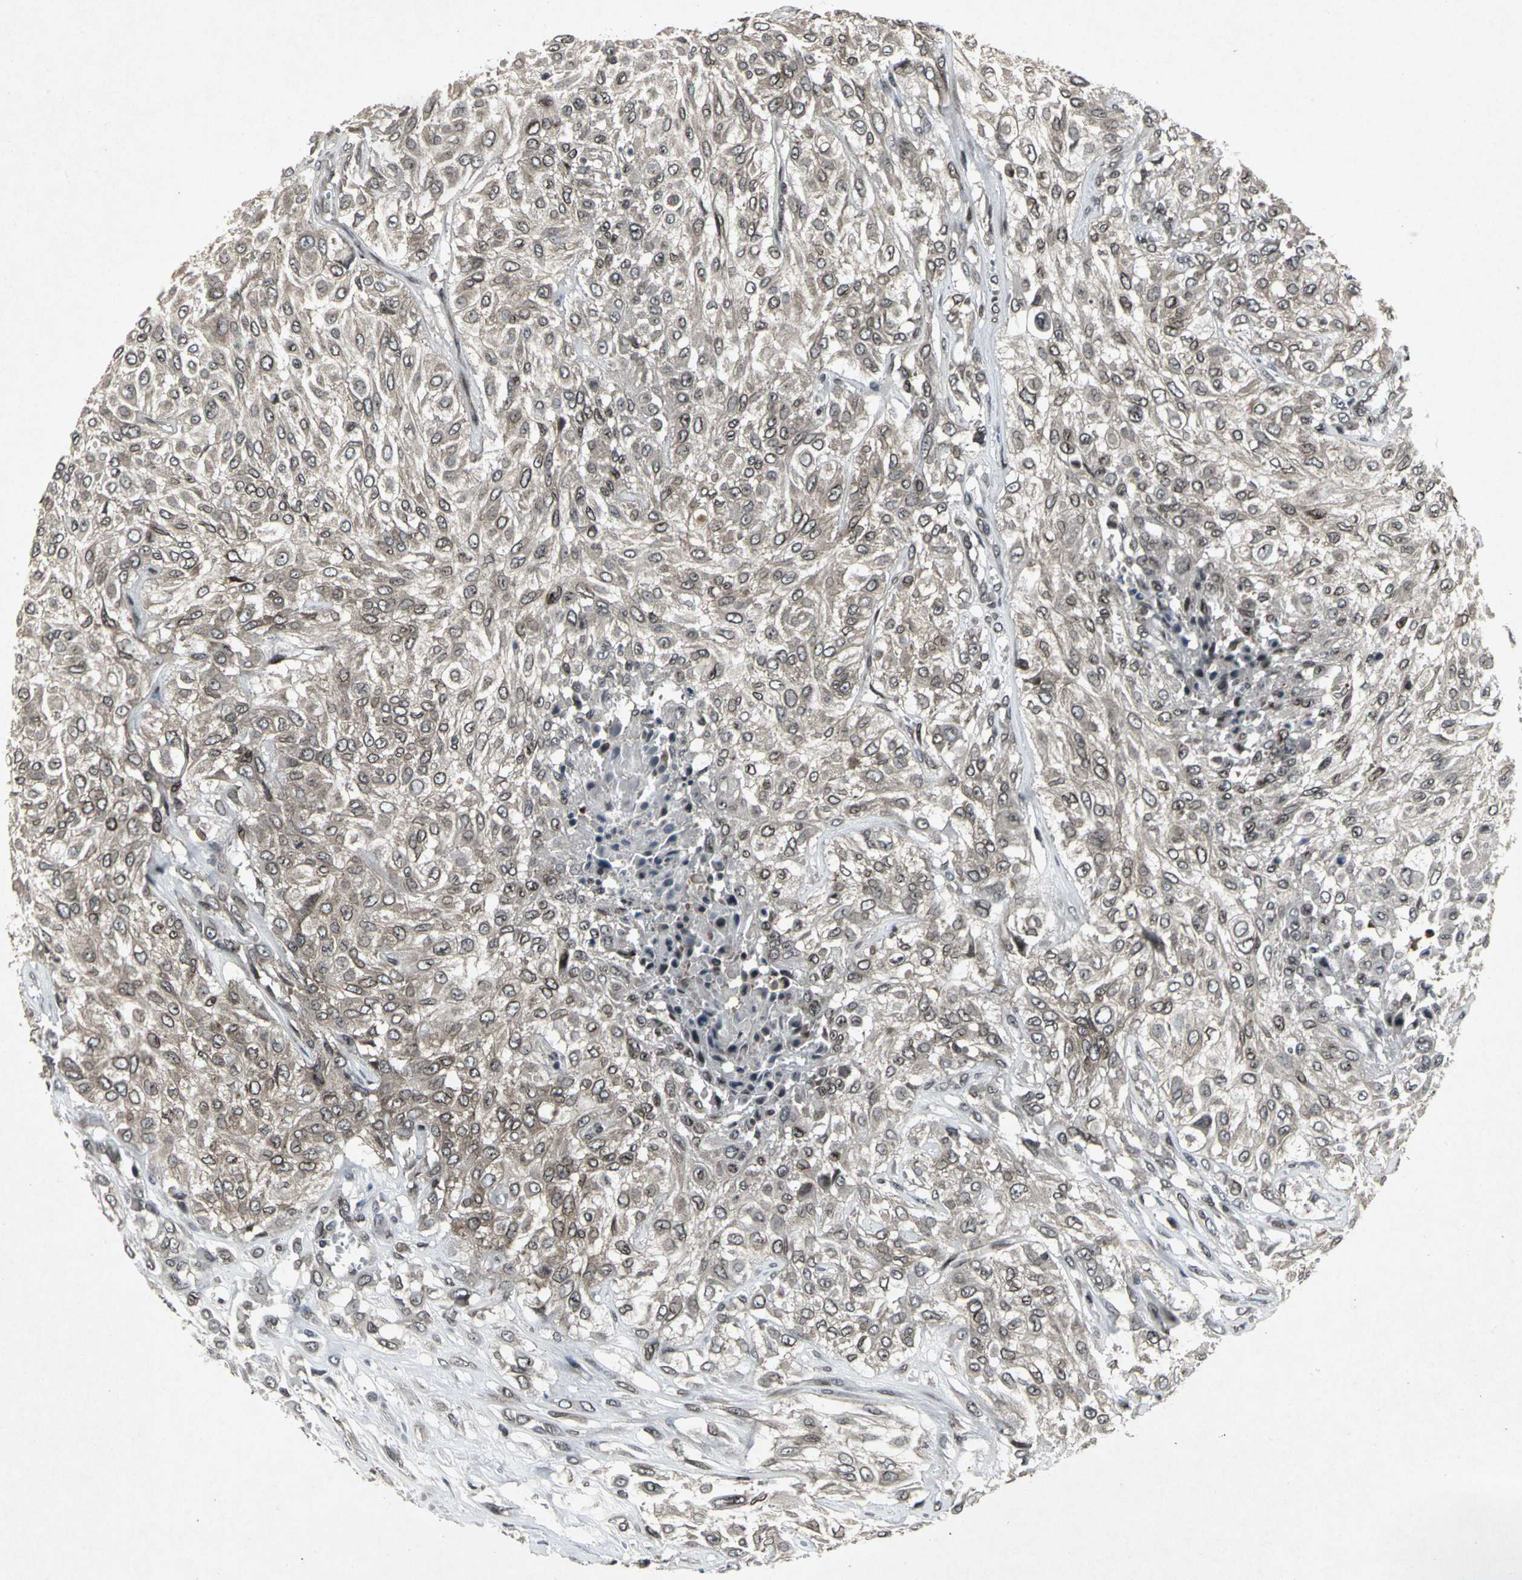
{"staining": {"intensity": "moderate", "quantity": ">75%", "location": "cytoplasmic/membranous,nuclear"}, "tissue": "urothelial cancer", "cell_type": "Tumor cells", "image_type": "cancer", "snomed": [{"axis": "morphology", "description": "Urothelial carcinoma, High grade"}, {"axis": "topography", "description": "Urinary bladder"}], "caption": "High-grade urothelial carcinoma tissue displays moderate cytoplasmic/membranous and nuclear staining in approximately >75% of tumor cells", "gene": "SH2B3", "patient": {"sex": "male", "age": 57}}